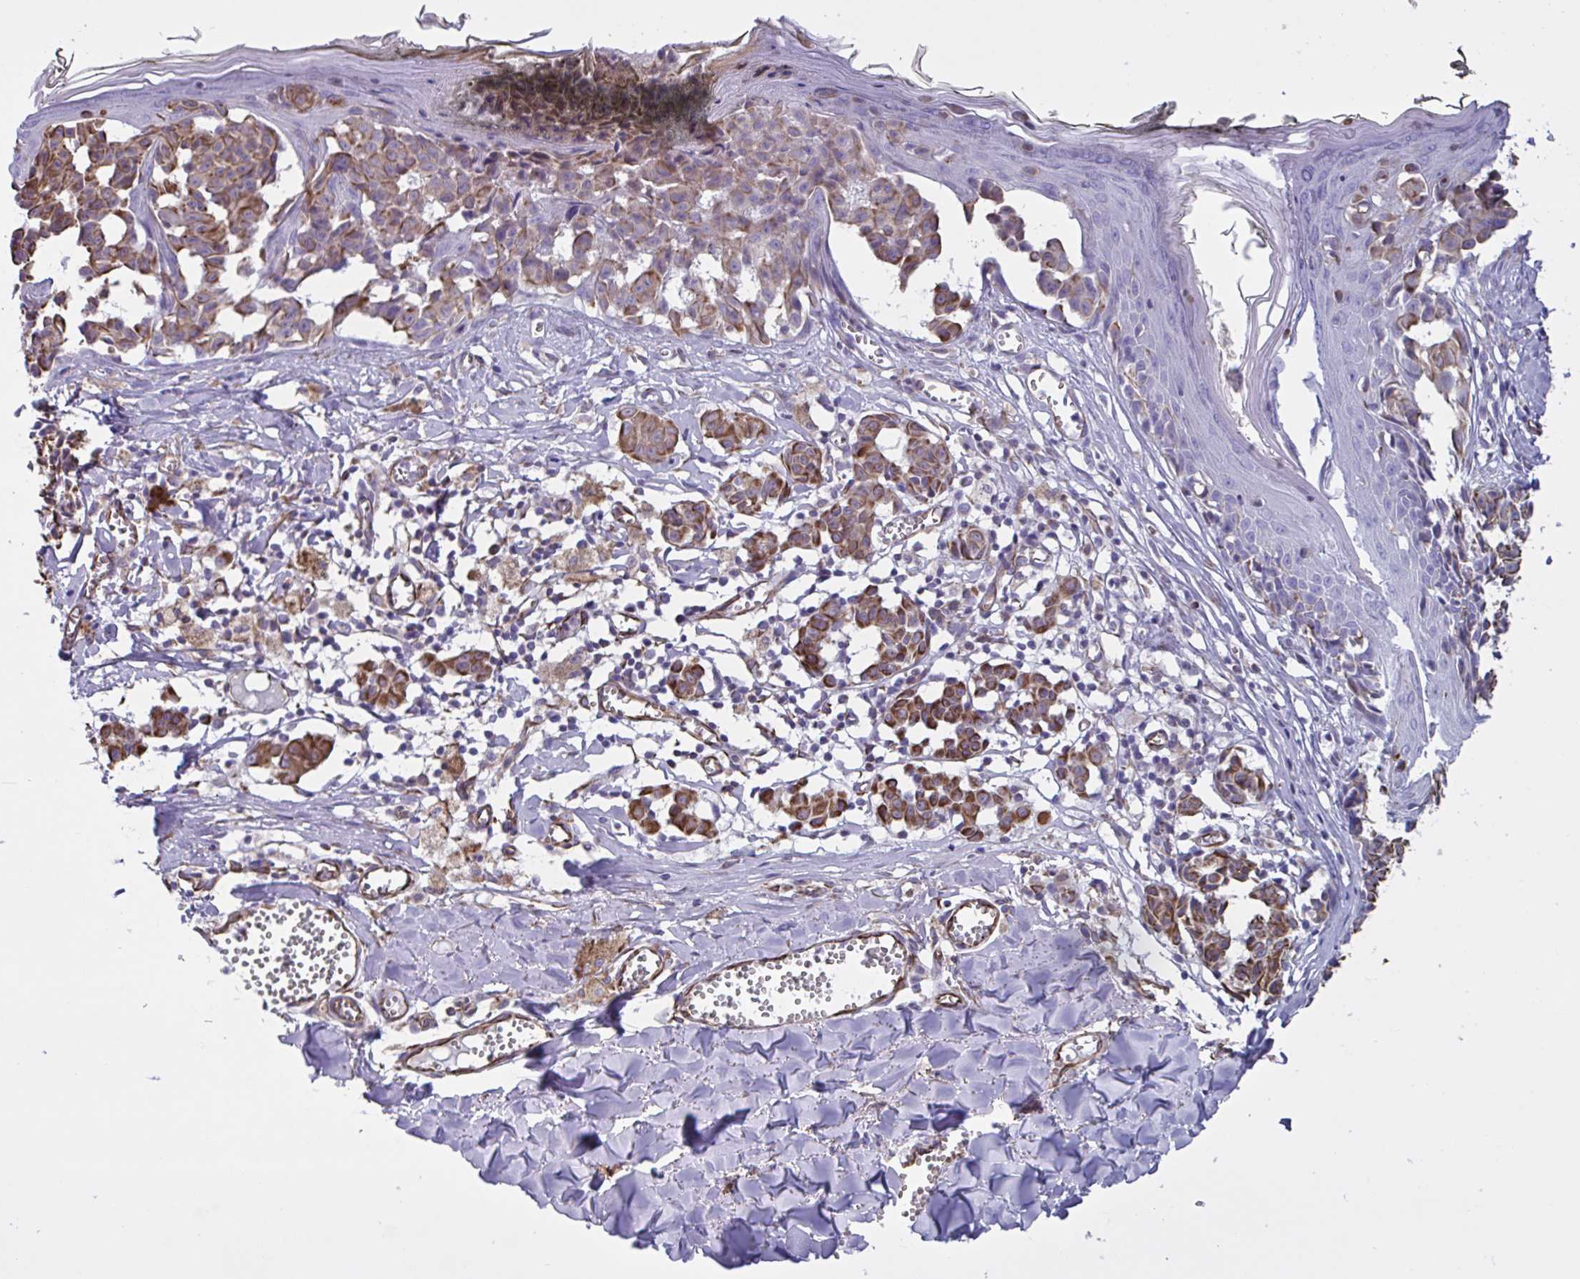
{"staining": {"intensity": "strong", "quantity": ">75%", "location": "cytoplasmic/membranous"}, "tissue": "melanoma", "cell_type": "Tumor cells", "image_type": "cancer", "snomed": [{"axis": "morphology", "description": "Malignant melanoma, NOS"}, {"axis": "topography", "description": "Skin"}], "caption": "Protein positivity by immunohistochemistry (IHC) demonstrates strong cytoplasmic/membranous staining in about >75% of tumor cells in melanoma.", "gene": "TMEM86B", "patient": {"sex": "female", "age": 43}}